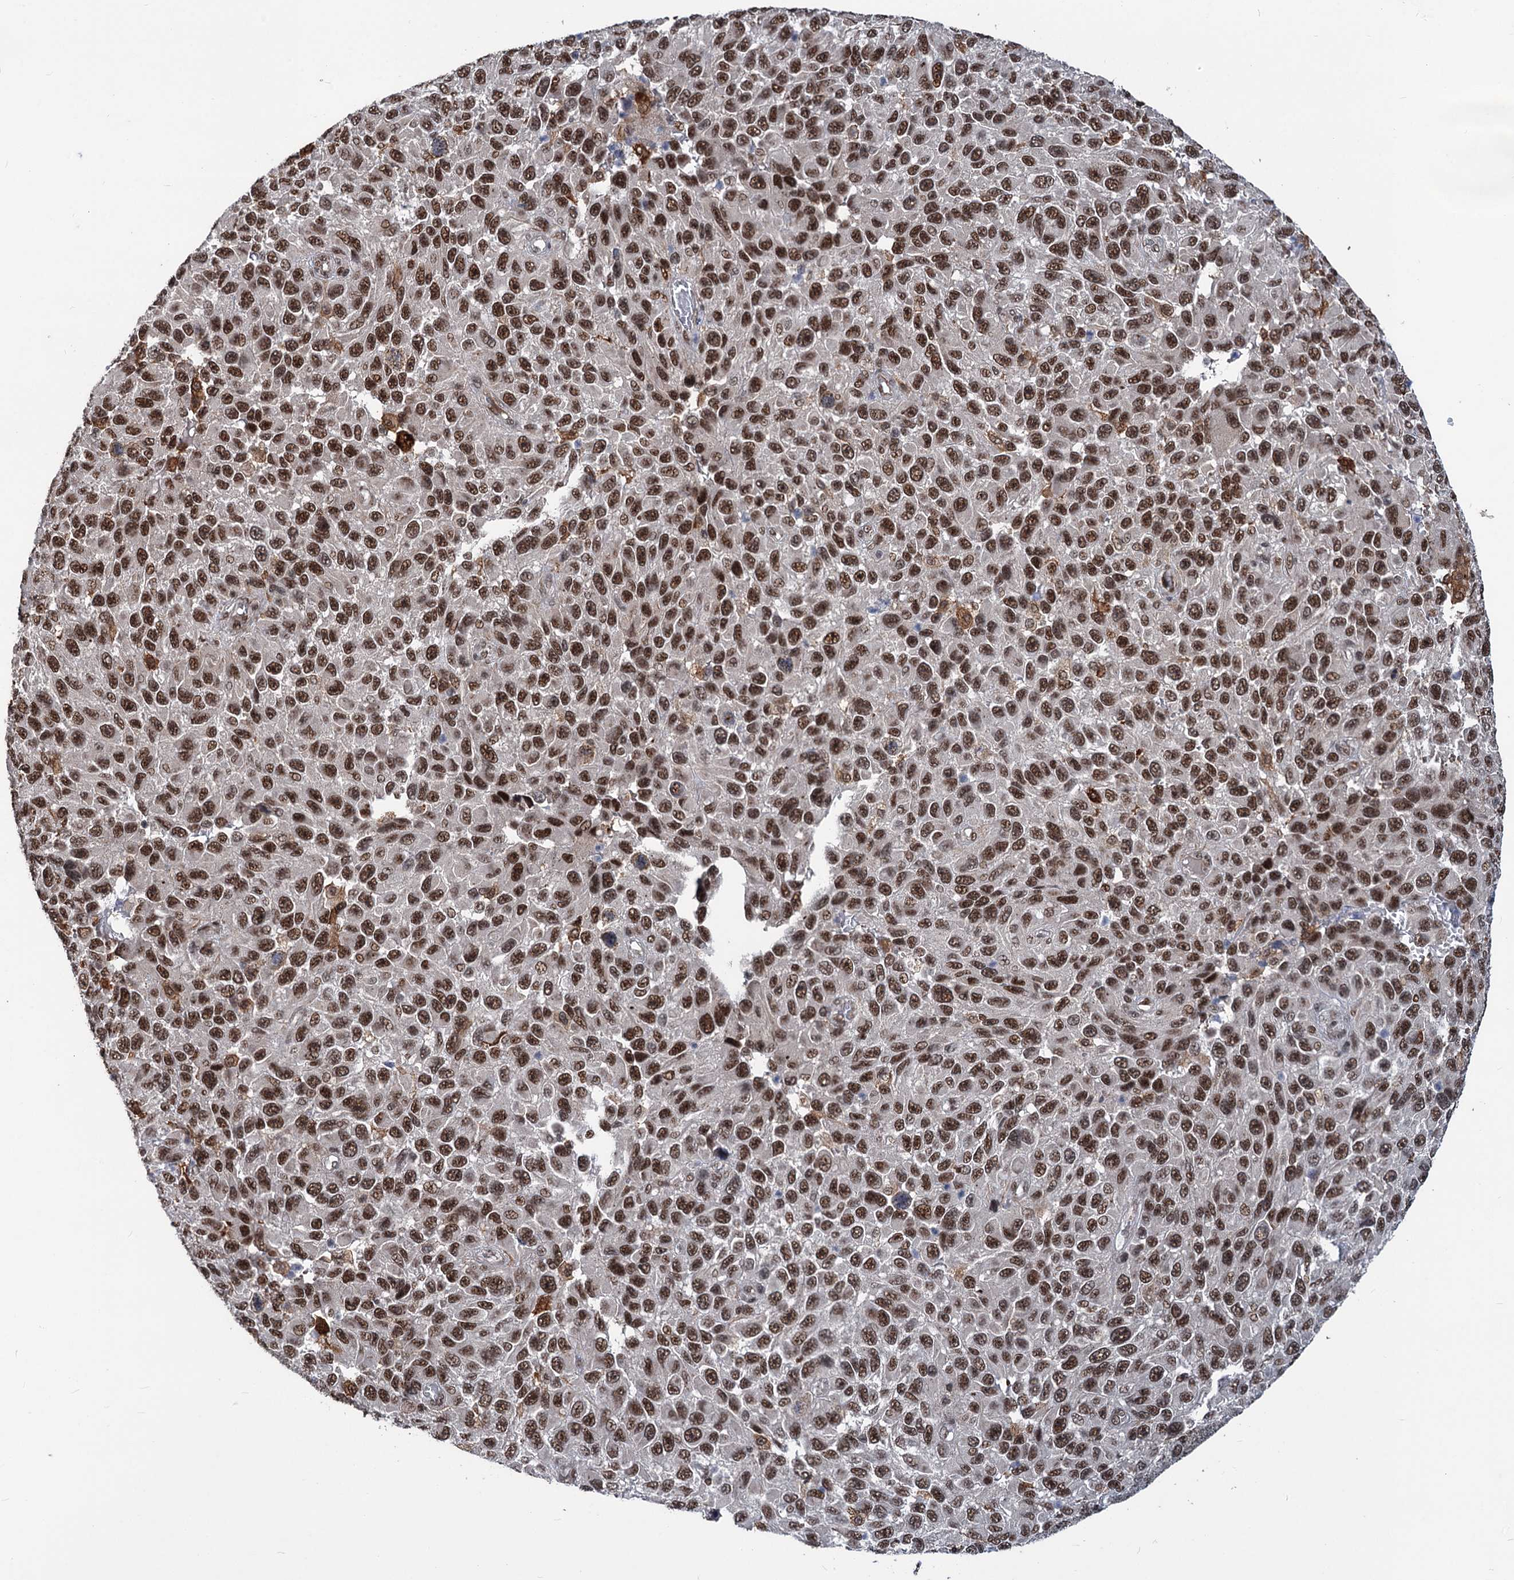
{"staining": {"intensity": "strong", "quantity": ">75%", "location": "nuclear"}, "tissue": "melanoma", "cell_type": "Tumor cells", "image_type": "cancer", "snomed": [{"axis": "morphology", "description": "Malignant melanoma, NOS"}, {"axis": "topography", "description": "Skin"}], "caption": "Protein staining of malignant melanoma tissue demonstrates strong nuclear positivity in approximately >75% of tumor cells.", "gene": "PHF8", "patient": {"sex": "female", "age": 96}}